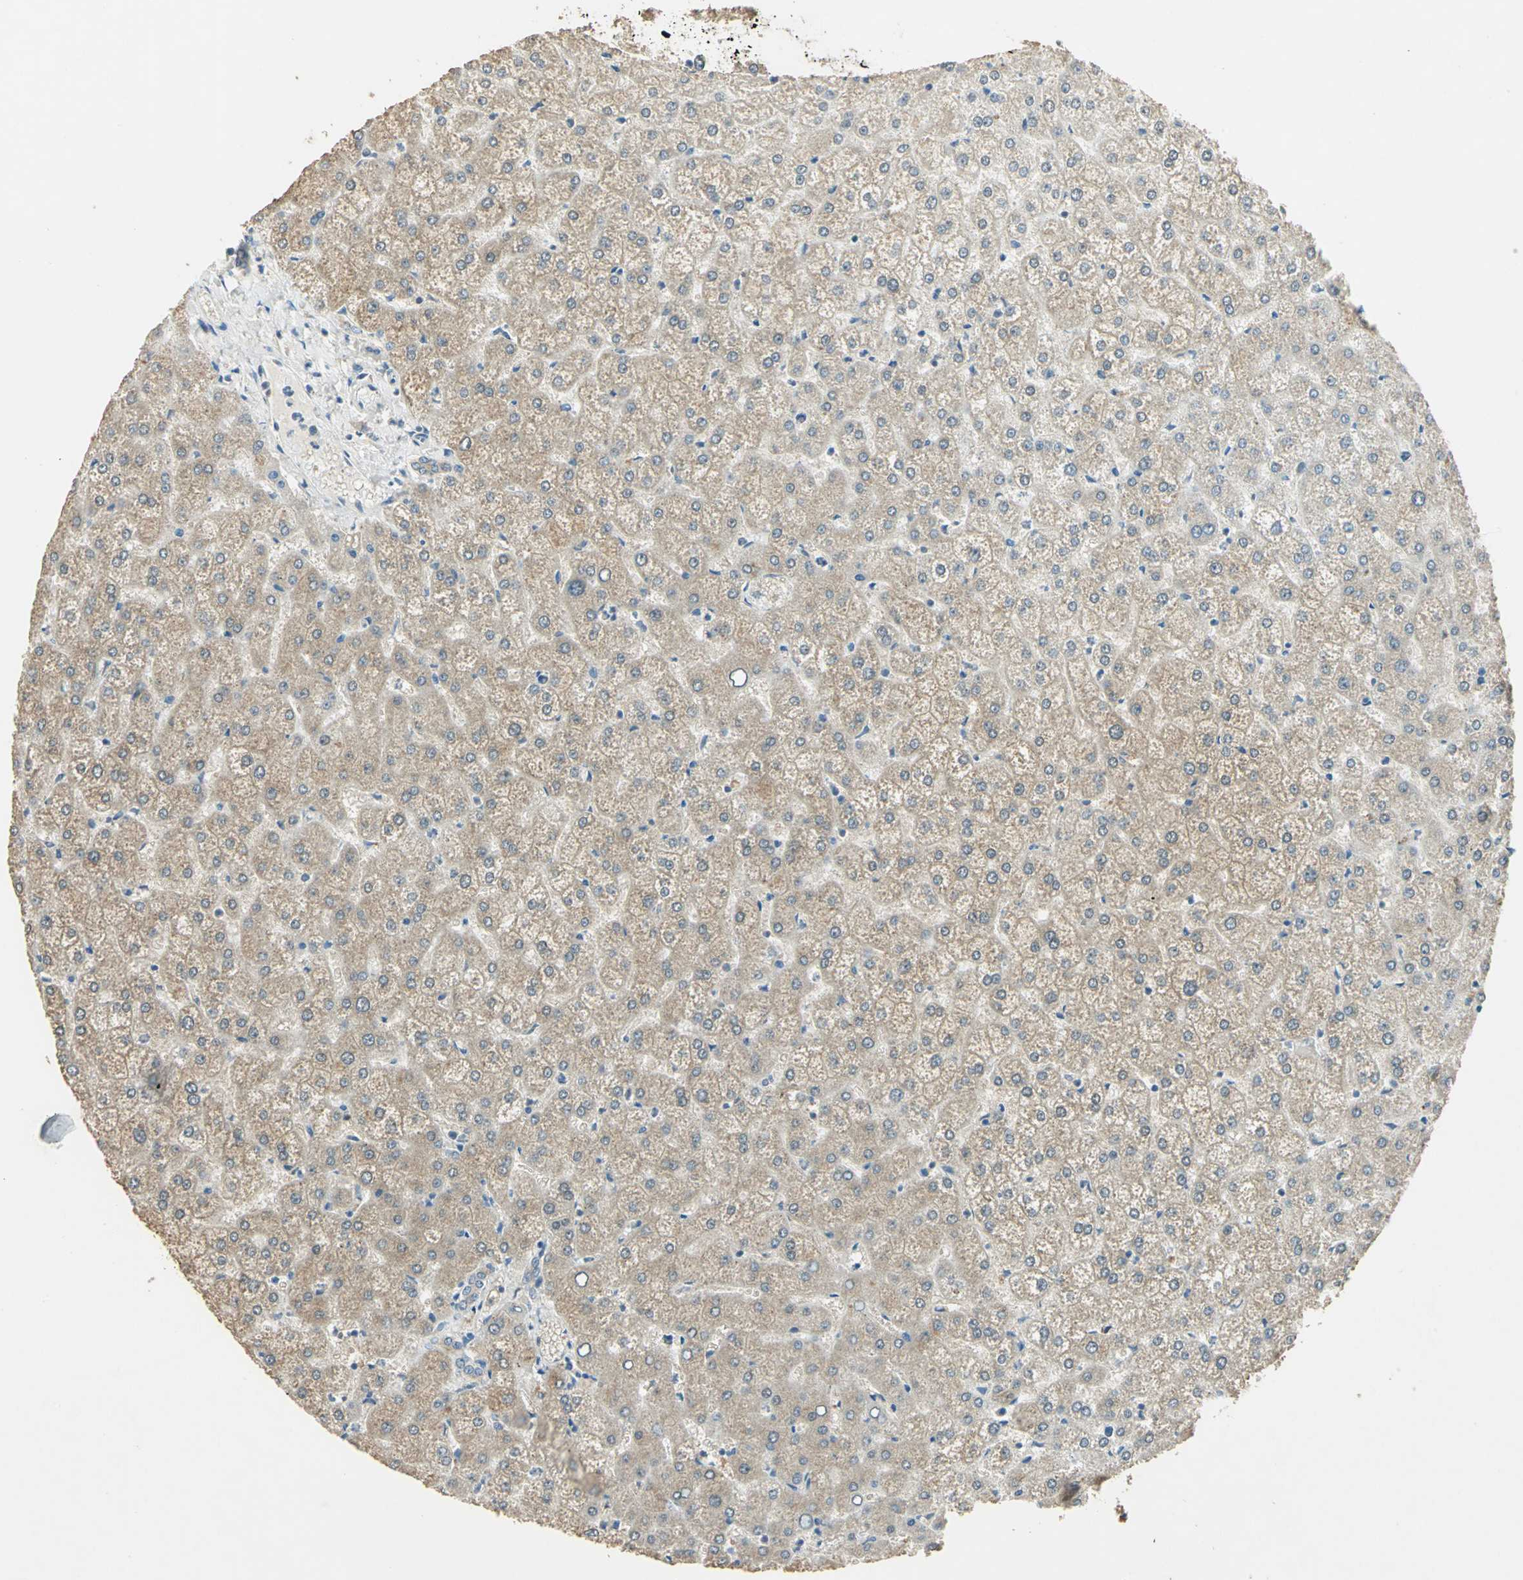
{"staining": {"intensity": "weak", "quantity": "25%-75%", "location": "cytoplasmic/membranous"}, "tissue": "liver", "cell_type": "Cholangiocytes", "image_type": "normal", "snomed": [{"axis": "morphology", "description": "Normal tissue, NOS"}, {"axis": "topography", "description": "Liver"}], "caption": "About 25%-75% of cholangiocytes in benign liver demonstrate weak cytoplasmic/membranous protein staining as visualized by brown immunohistochemical staining.", "gene": "SHC2", "patient": {"sex": "female", "age": 32}}